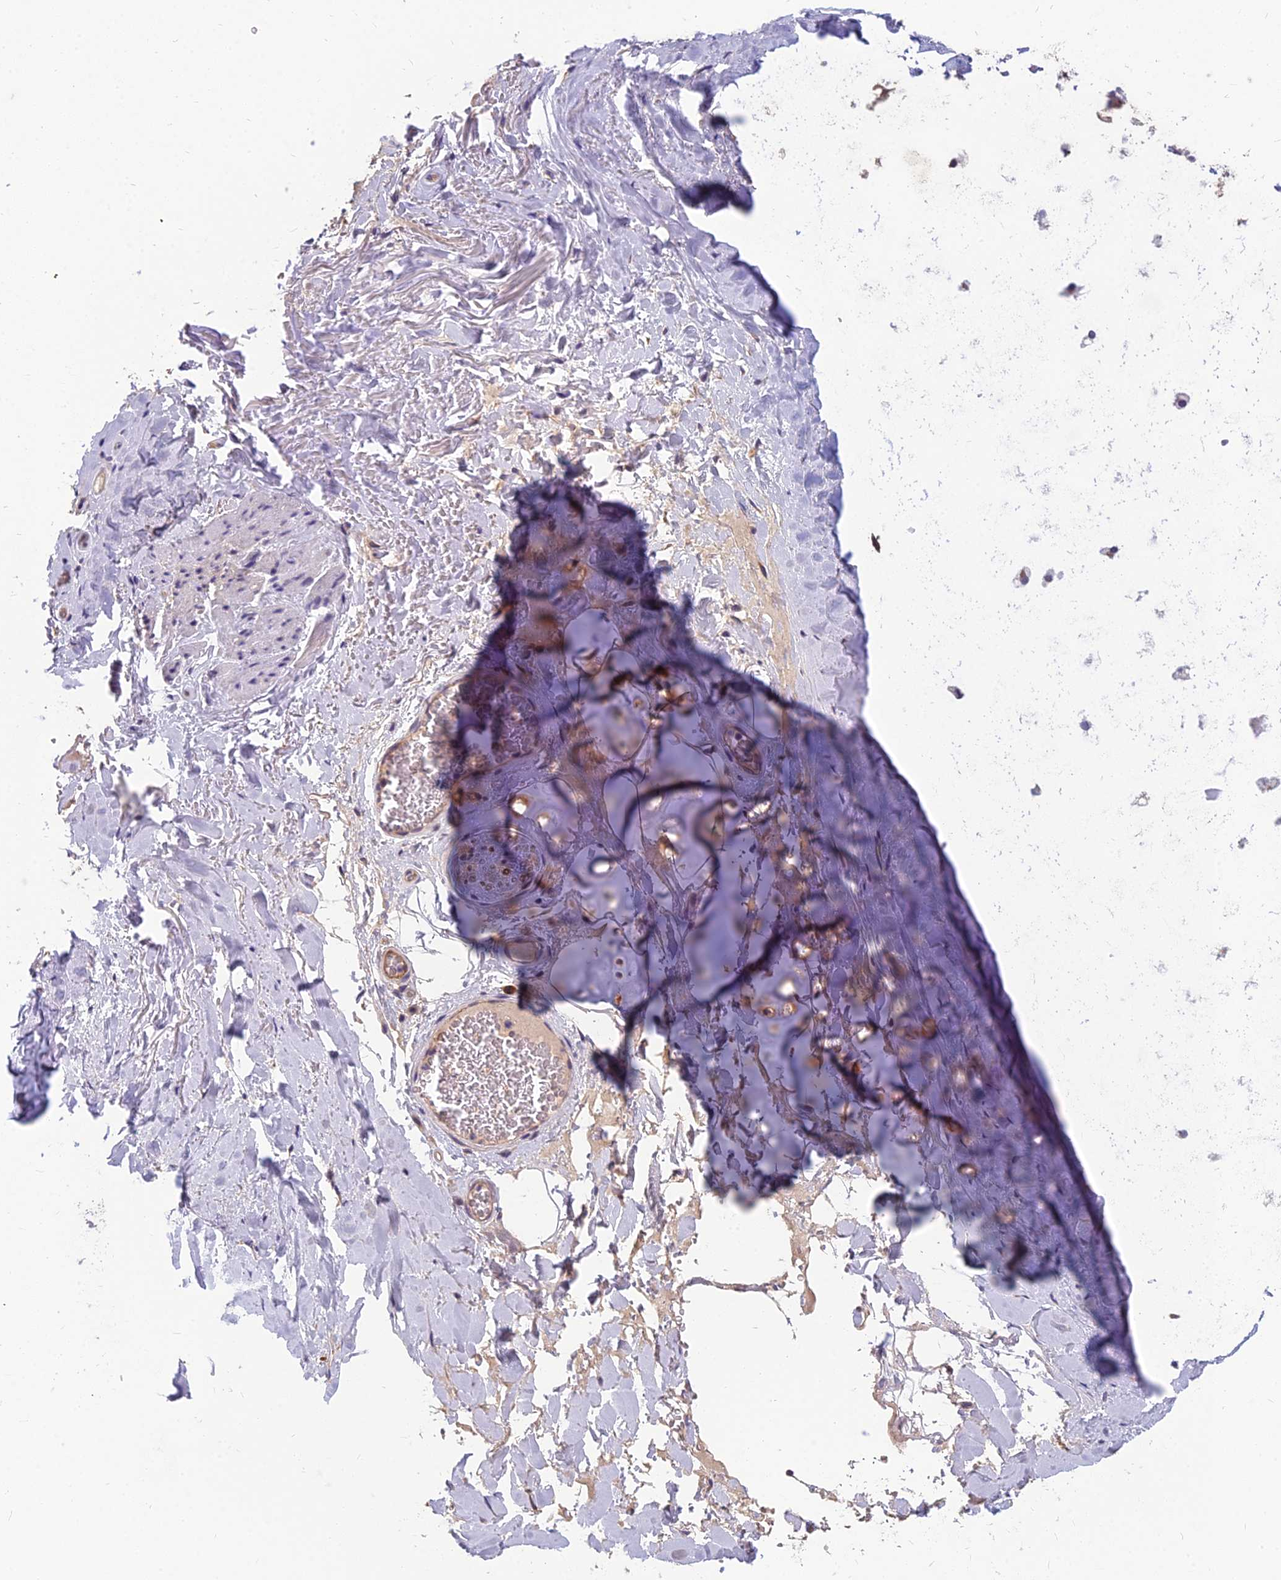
{"staining": {"intensity": "negative", "quantity": "none", "location": "none"}, "tissue": "adipose tissue", "cell_type": "Adipocytes", "image_type": "normal", "snomed": [{"axis": "morphology", "description": "Normal tissue, NOS"}, {"axis": "topography", "description": "Cartilage tissue"}], "caption": "DAB immunohistochemical staining of normal adipose tissue displays no significant positivity in adipocytes. (Brightfield microscopy of DAB (3,3'-diaminobenzidine) immunohistochemistry at high magnification).", "gene": "TSPAN15", "patient": {"sex": "female", "age": 63}}